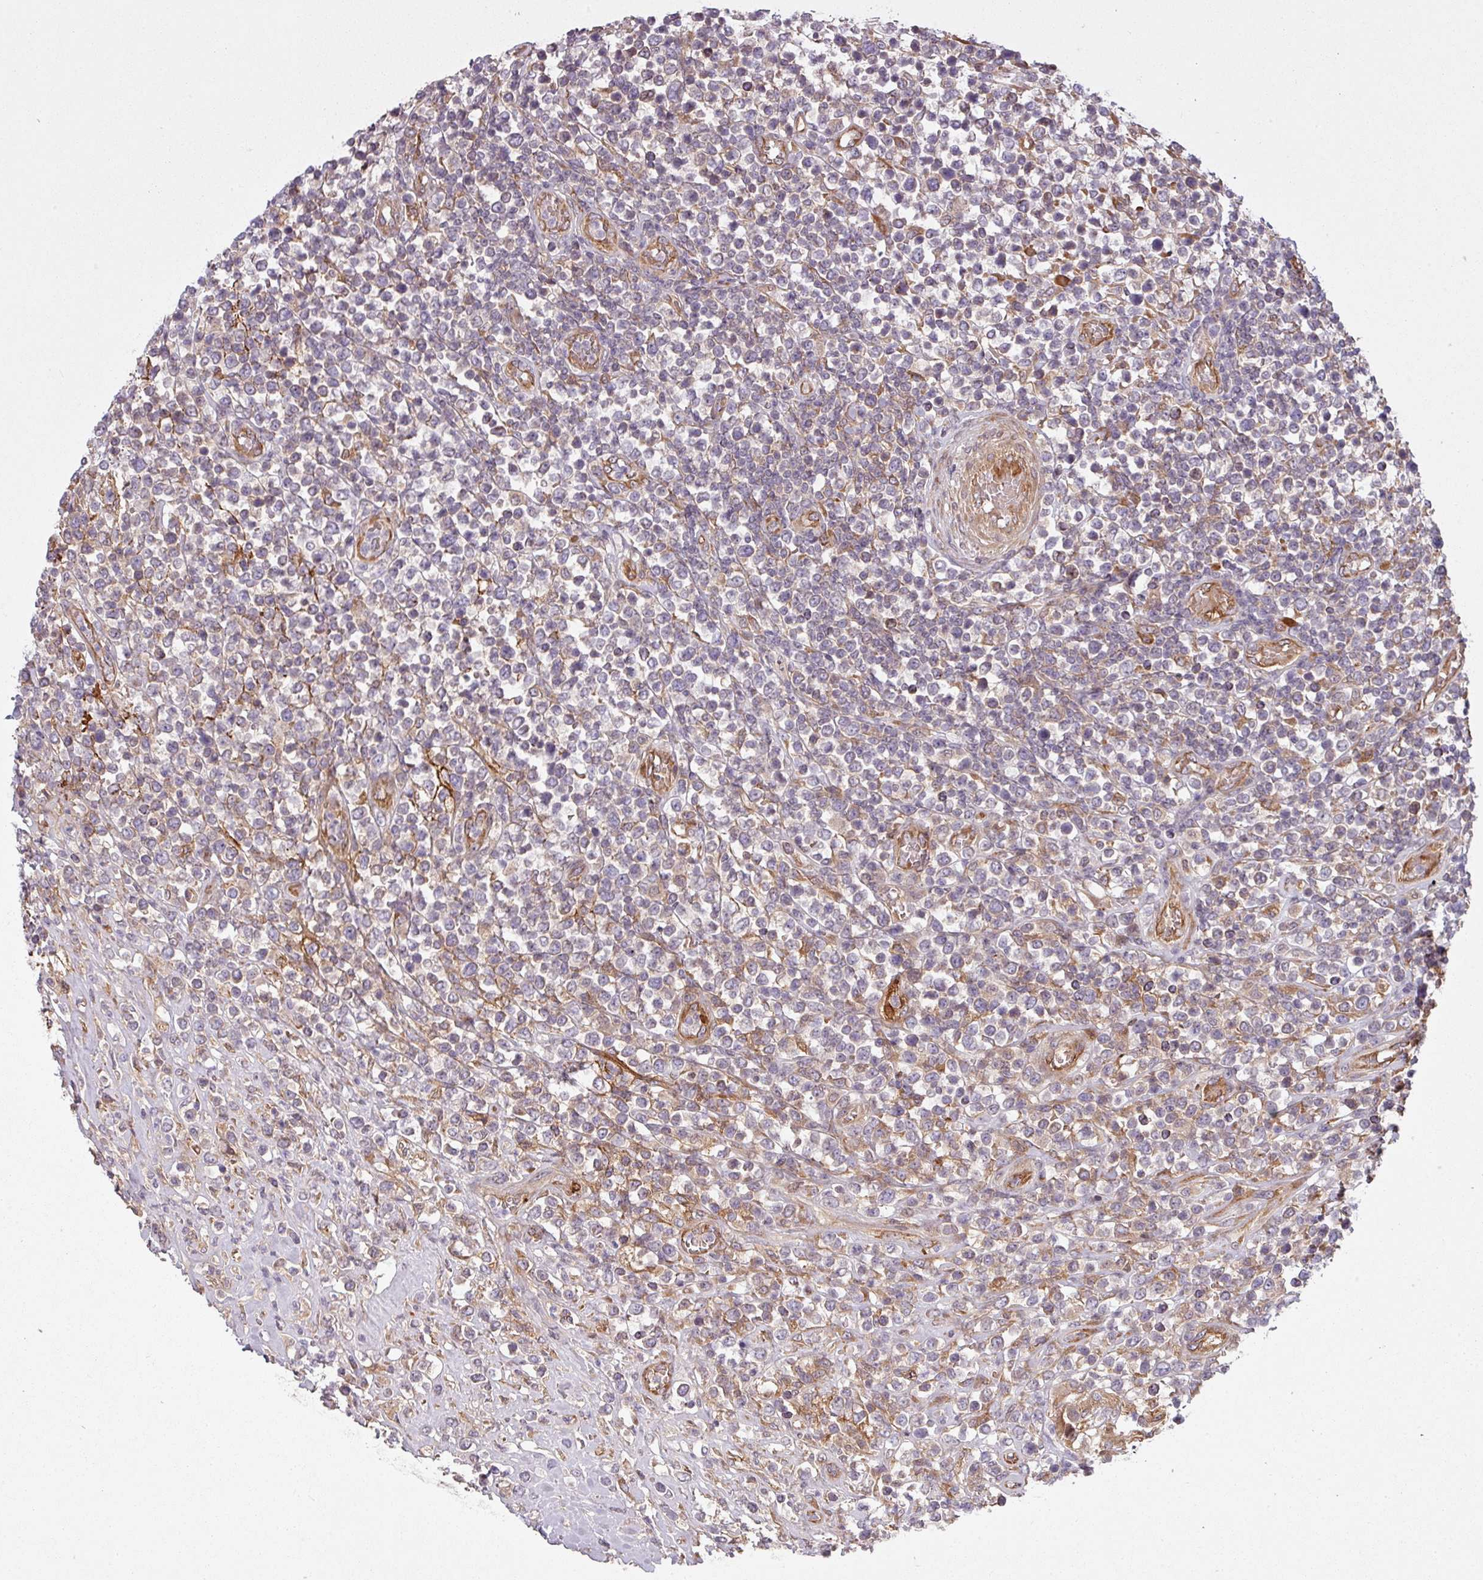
{"staining": {"intensity": "negative", "quantity": "none", "location": "none"}, "tissue": "lymphoma", "cell_type": "Tumor cells", "image_type": "cancer", "snomed": [{"axis": "morphology", "description": "Malignant lymphoma, non-Hodgkin's type, High grade"}, {"axis": "topography", "description": "Soft tissue"}], "caption": "High power microscopy histopathology image of an immunohistochemistry image of high-grade malignant lymphoma, non-Hodgkin's type, revealing no significant positivity in tumor cells. (Brightfield microscopy of DAB immunohistochemistry at high magnification).", "gene": "SNRNP25", "patient": {"sex": "female", "age": 56}}